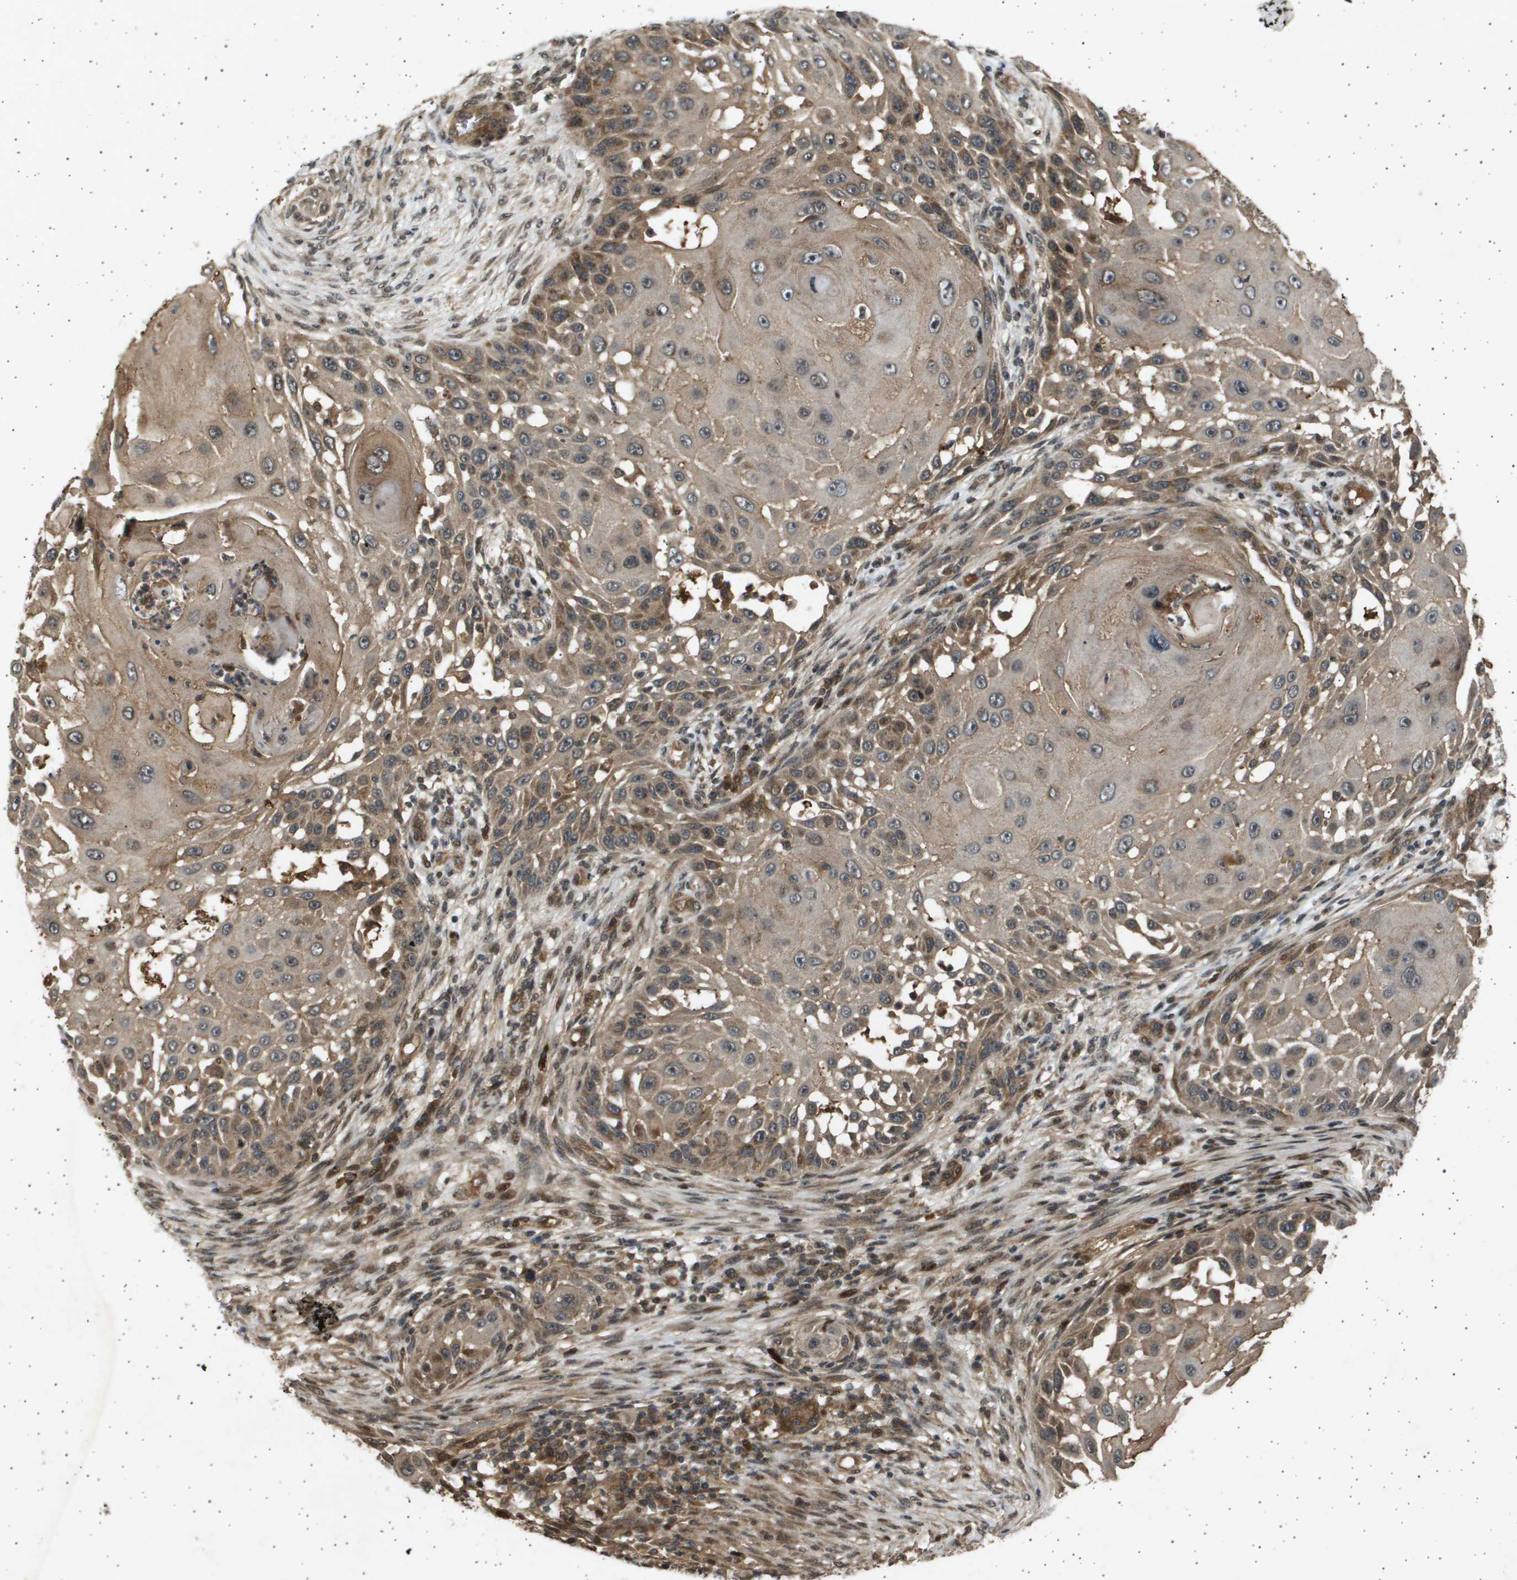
{"staining": {"intensity": "moderate", "quantity": ">75%", "location": "cytoplasmic/membranous,nuclear"}, "tissue": "skin cancer", "cell_type": "Tumor cells", "image_type": "cancer", "snomed": [{"axis": "morphology", "description": "Squamous cell carcinoma, NOS"}, {"axis": "topography", "description": "Skin"}], "caption": "Immunohistochemistry (DAB) staining of human skin cancer (squamous cell carcinoma) exhibits moderate cytoplasmic/membranous and nuclear protein staining in about >75% of tumor cells.", "gene": "TNRC6A", "patient": {"sex": "female", "age": 44}}